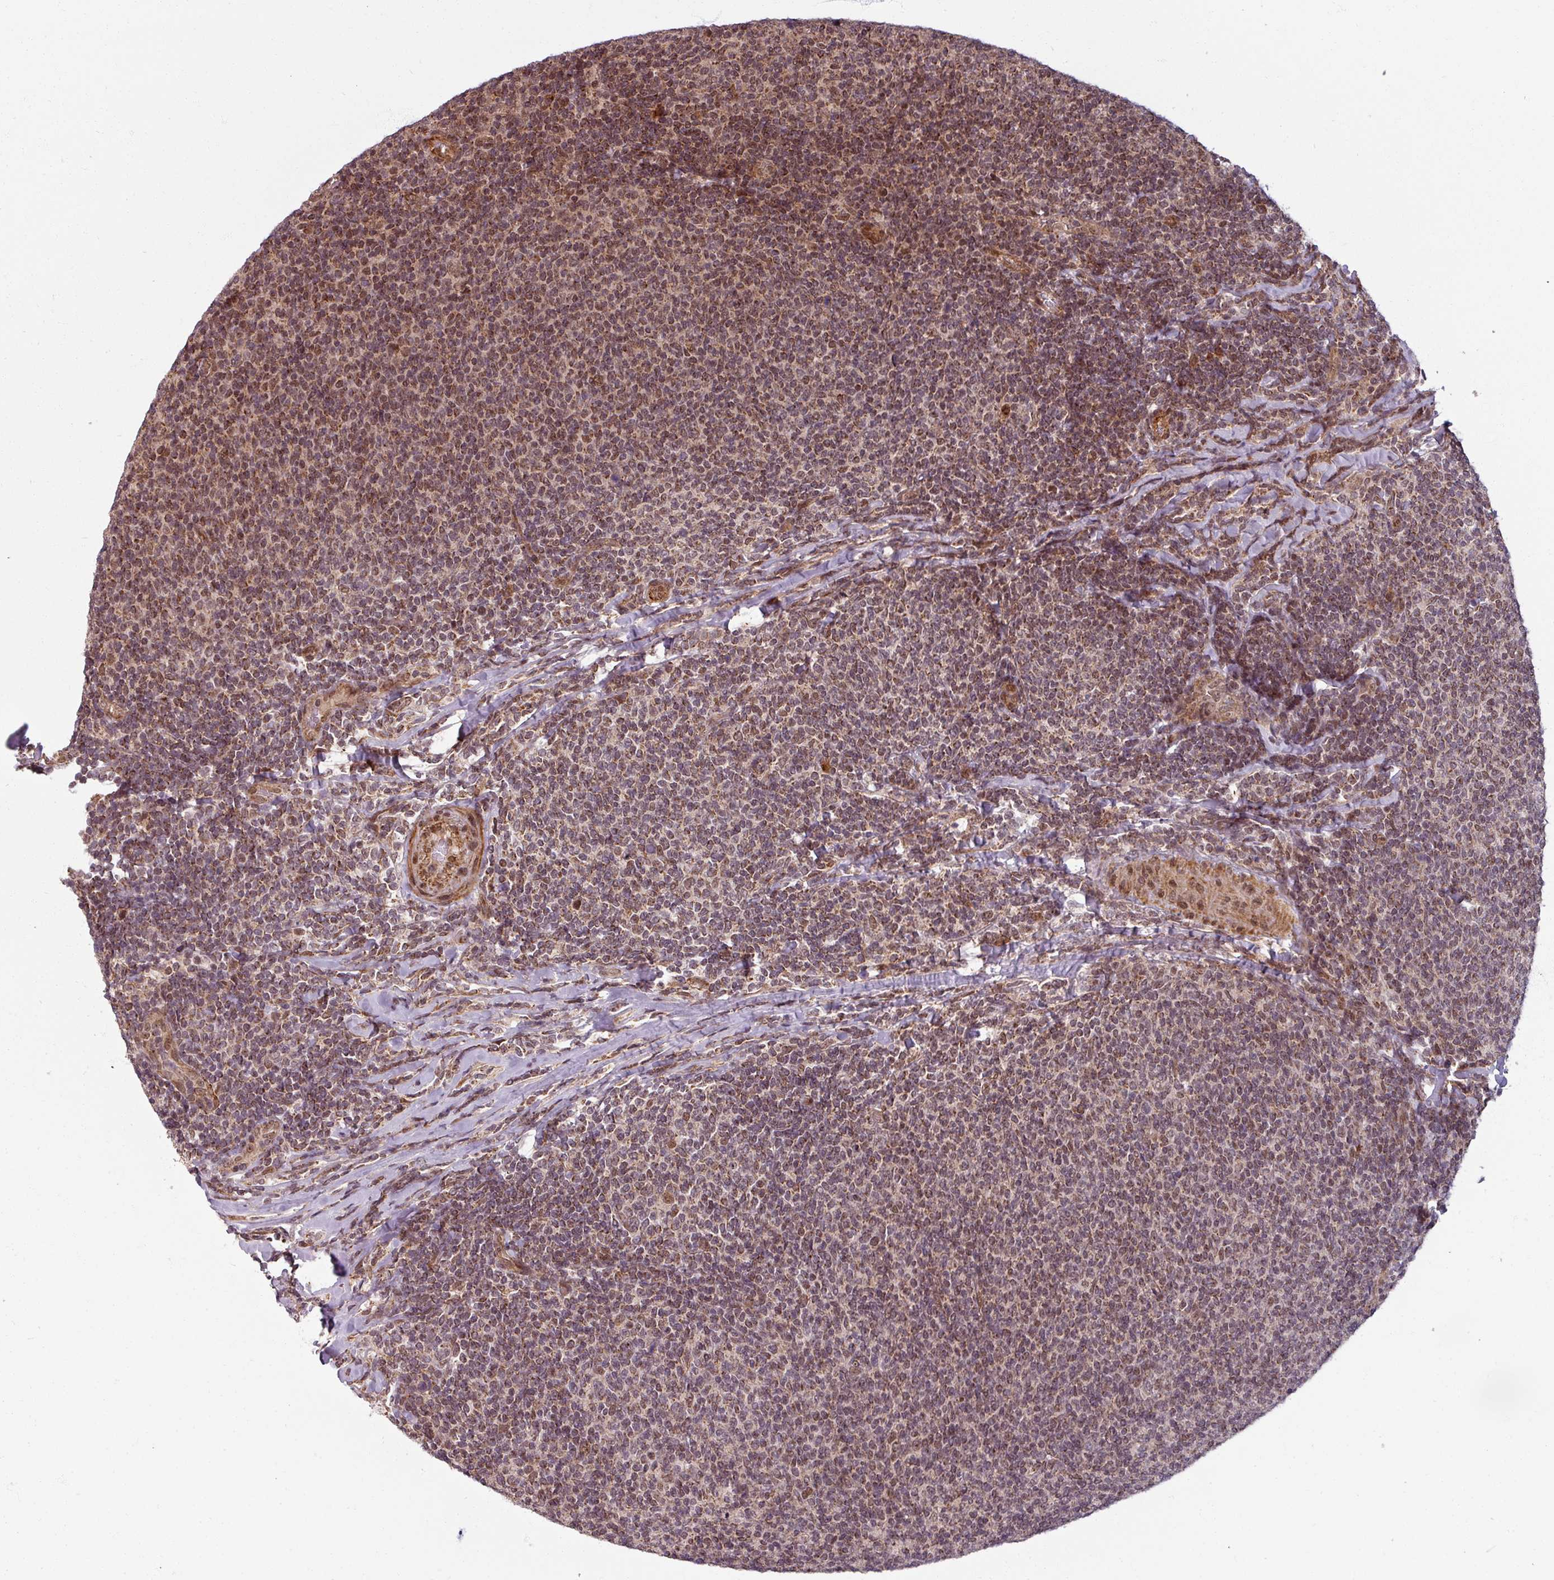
{"staining": {"intensity": "moderate", "quantity": "25%-75%", "location": "nuclear"}, "tissue": "lymphoma", "cell_type": "Tumor cells", "image_type": "cancer", "snomed": [{"axis": "morphology", "description": "Malignant lymphoma, non-Hodgkin's type, Low grade"}, {"axis": "topography", "description": "Lymph node"}], "caption": "Immunohistochemical staining of human low-grade malignant lymphoma, non-Hodgkin's type displays moderate nuclear protein positivity in about 25%-75% of tumor cells. (Brightfield microscopy of DAB IHC at high magnification).", "gene": "SWI5", "patient": {"sex": "male", "age": 52}}